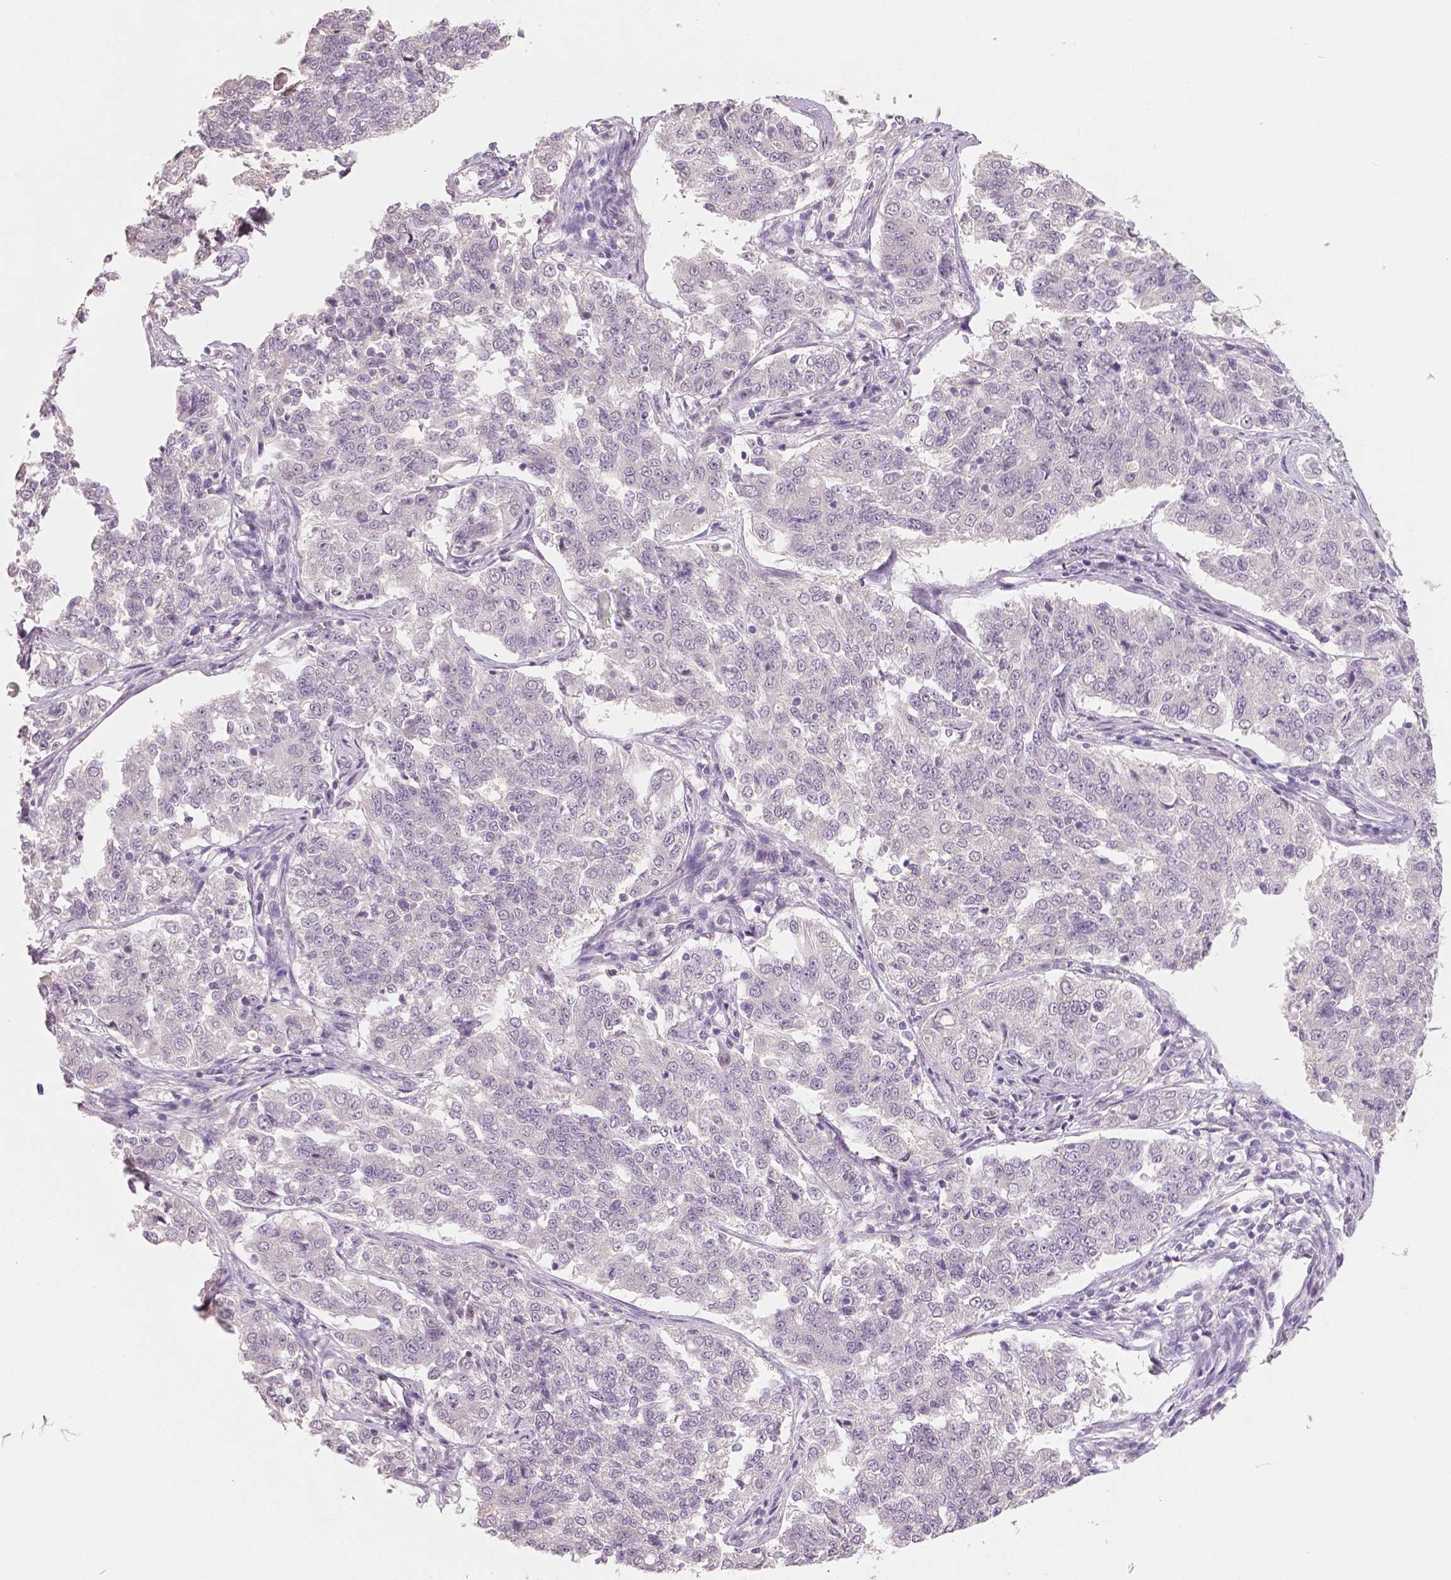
{"staining": {"intensity": "negative", "quantity": "none", "location": "none"}, "tissue": "endometrial cancer", "cell_type": "Tumor cells", "image_type": "cancer", "snomed": [{"axis": "morphology", "description": "Adenocarcinoma, NOS"}, {"axis": "topography", "description": "Endometrium"}], "caption": "There is no significant expression in tumor cells of adenocarcinoma (endometrial). (DAB (3,3'-diaminobenzidine) immunohistochemistry (IHC), high magnification).", "gene": "RNASE7", "patient": {"sex": "female", "age": 43}}